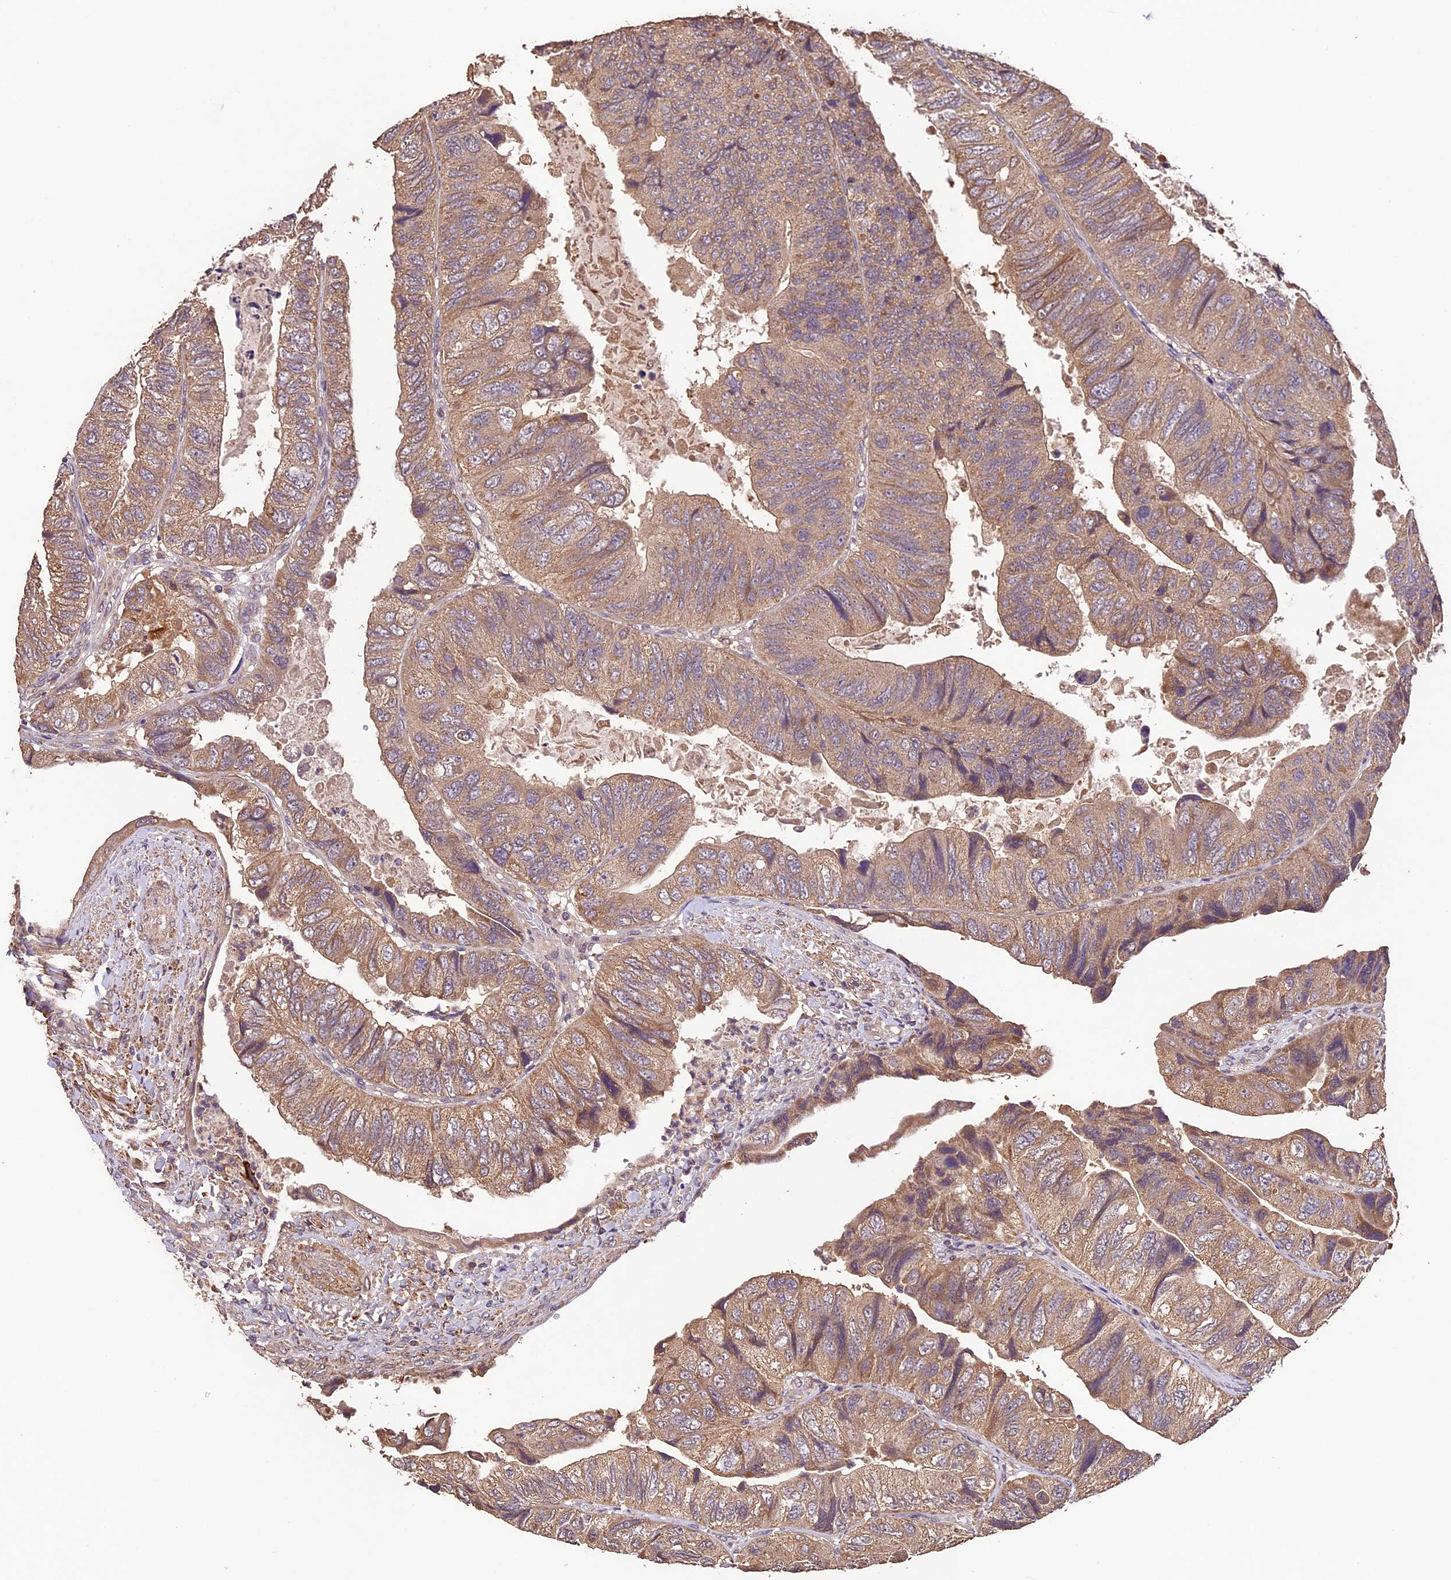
{"staining": {"intensity": "weak", "quantity": ">75%", "location": "cytoplasmic/membranous"}, "tissue": "colorectal cancer", "cell_type": "Tumor cells", "image_type": "cancer", "snomed": [{"axis": "morphology", "description": "Adenocarcinoma, NOS"}, {"axis": "topography", "description": "Rectum"}], "caption": "An immunohistochemistry histopathology image of tumor tissue is shown. Protein staining in brown highlights weak cytoplasmic/membranous positivity in colorectal cancer within tumor cells.", "gene": "CRLF1", "patient": {"sex": "male", "age": 63}}